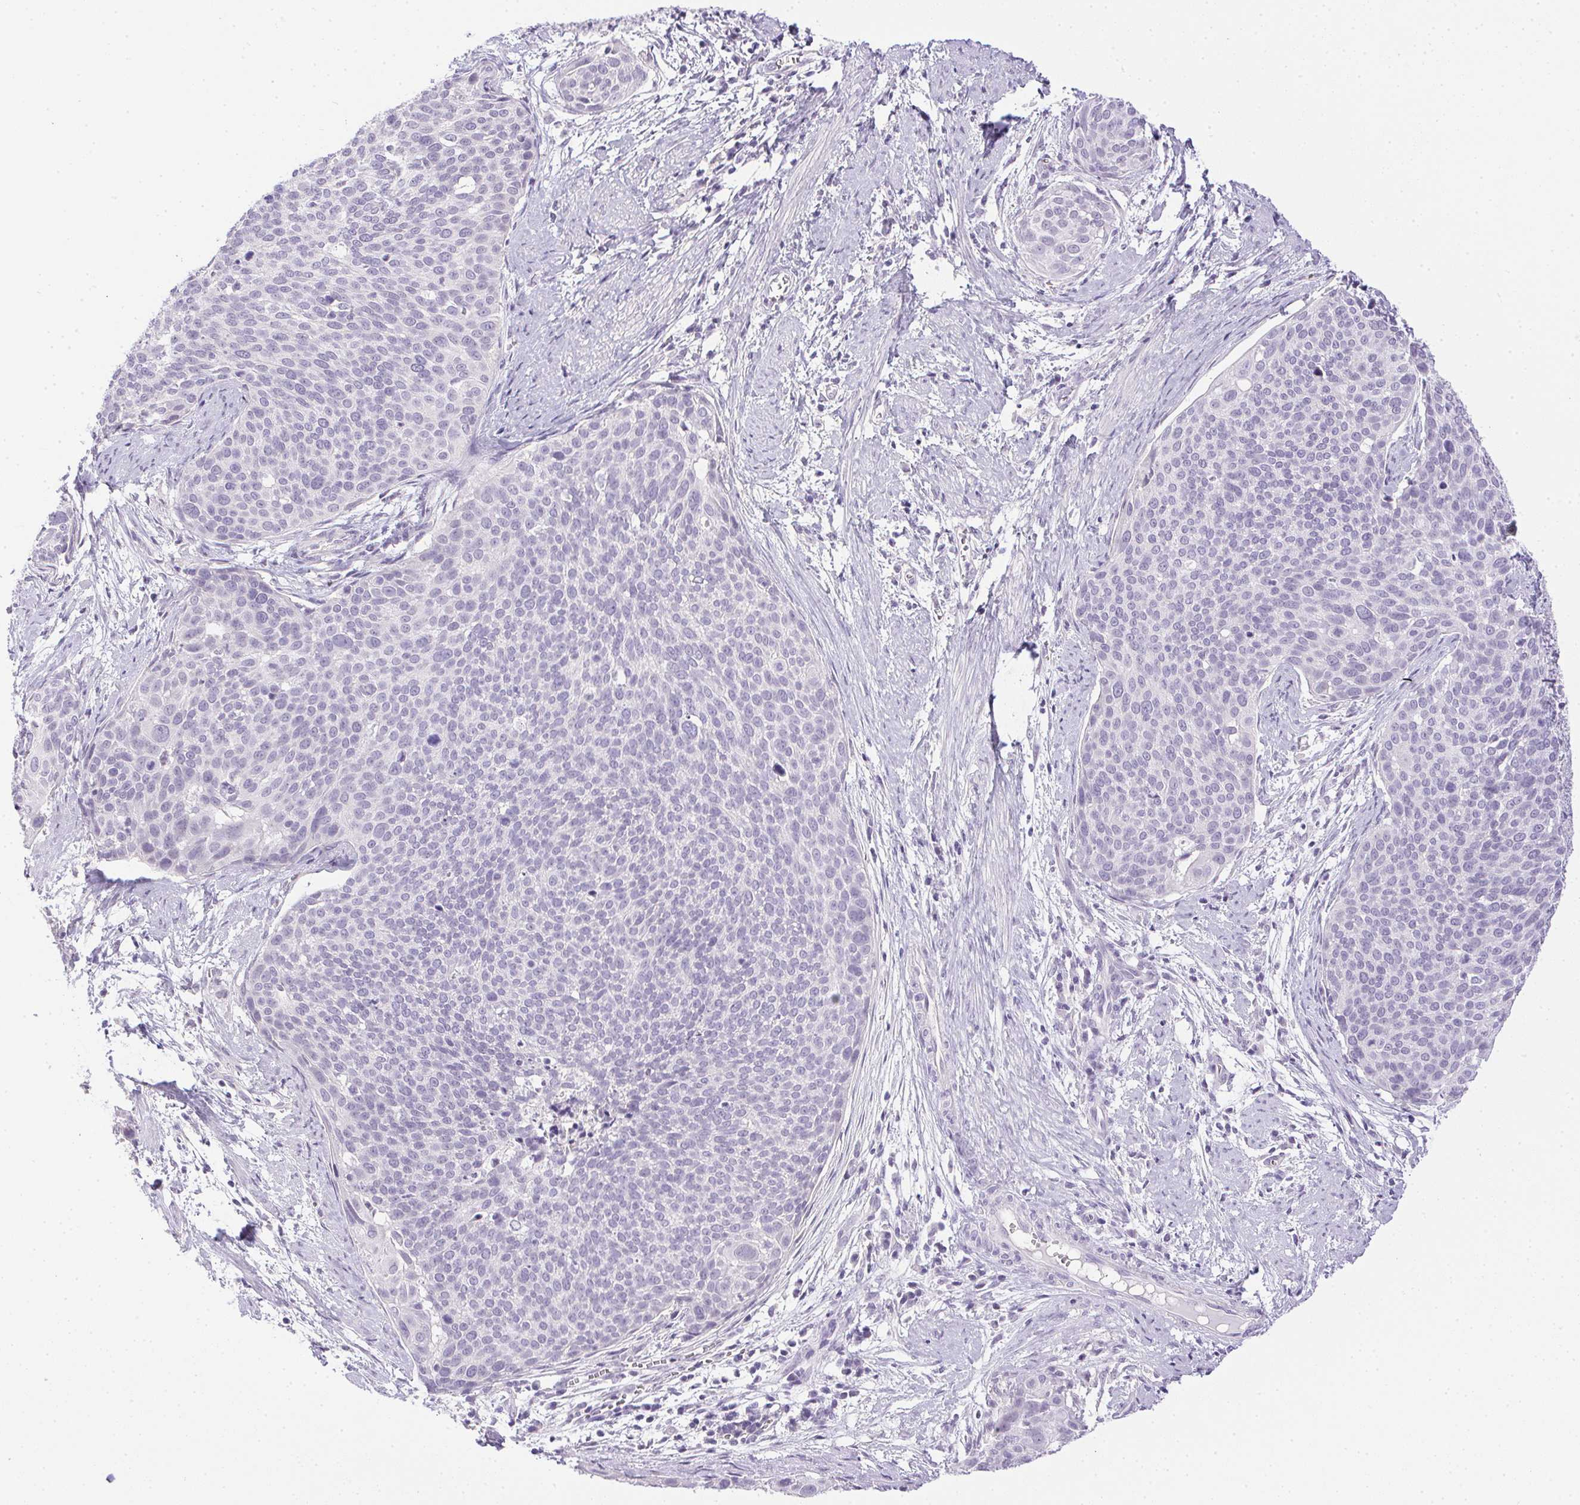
{"staining": {"intensity": "negative", "quantity": "none", "location": "none"}, "tissue": "cervical cancer", "cell_type": "Tumor cells", "image_type": "cancer", "snomed": [{"axis": "morphology", "description": "Squamous cell carcinoma, NOS"}, {"axis": "topography", "description": "Cervix"}], "caption": "This histopathology image is of squamous cell carcinoma (cervical) stained with immunohistochemistry to label a protein in brown with the nuclei are counter-stained blue. There is no expression in tumor cells.", "gene": "PRL", "patient": {"sex": "female", "age": 39}}